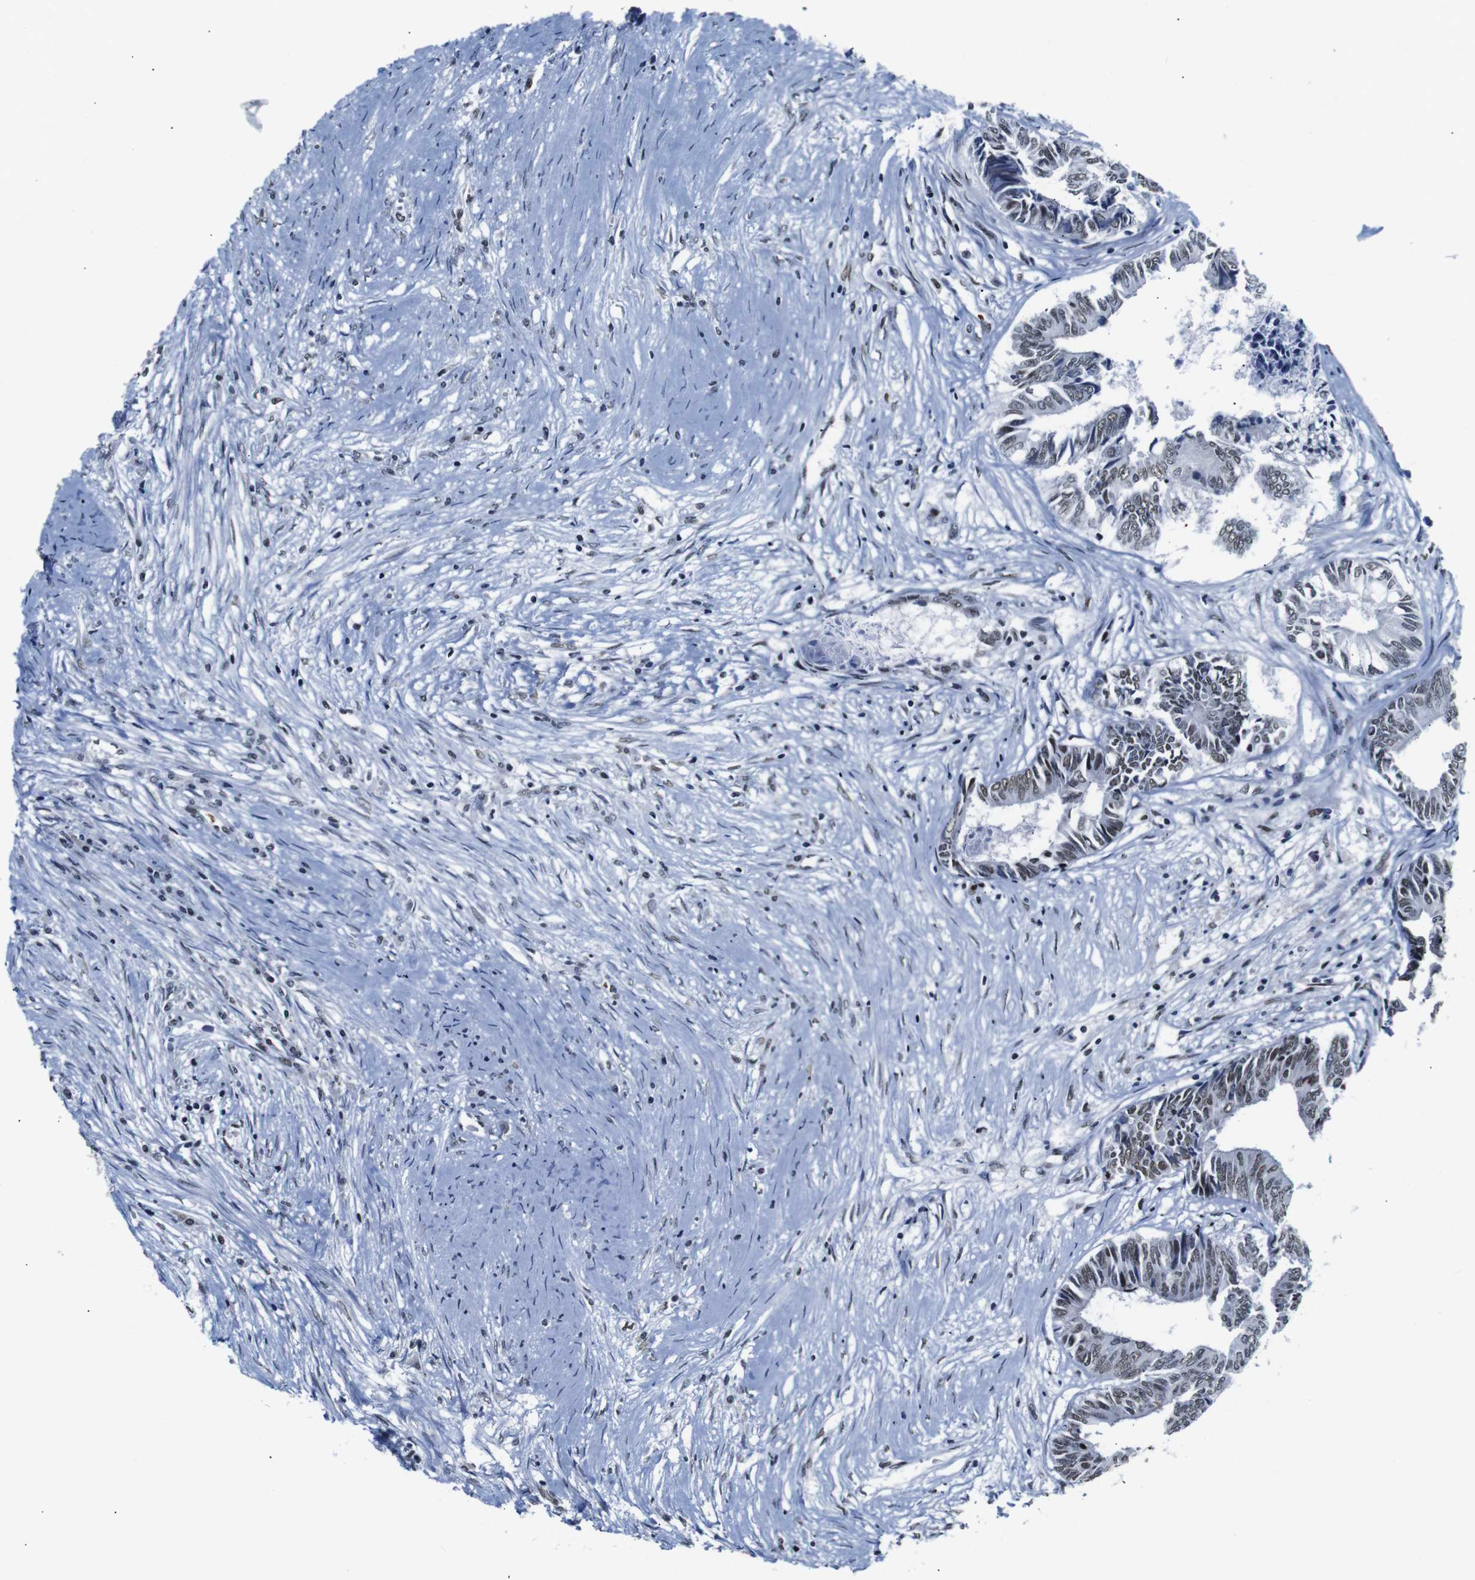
{"staining": {"intensity": "moderate", "quantity": ">75%", "location": "nuclear"}, "tissue": "colorectal cancer", "cell_type": "Tumor cells", "image_type": "cancer", "snomed": [{"axis": "morphology", "description": "Adenocarcinoma, NOS"}, {"axis": "topography", "description": "Rectum"}], "caption": "A brown stain shows moderate nuclear expression of a protein in colorectal adenocarcinoma tumor cells. (DAB IHC with brightfield microscopy, high magnification).", "gene": "ILDR2", "patient": {"sex": "male", "age": 63}}